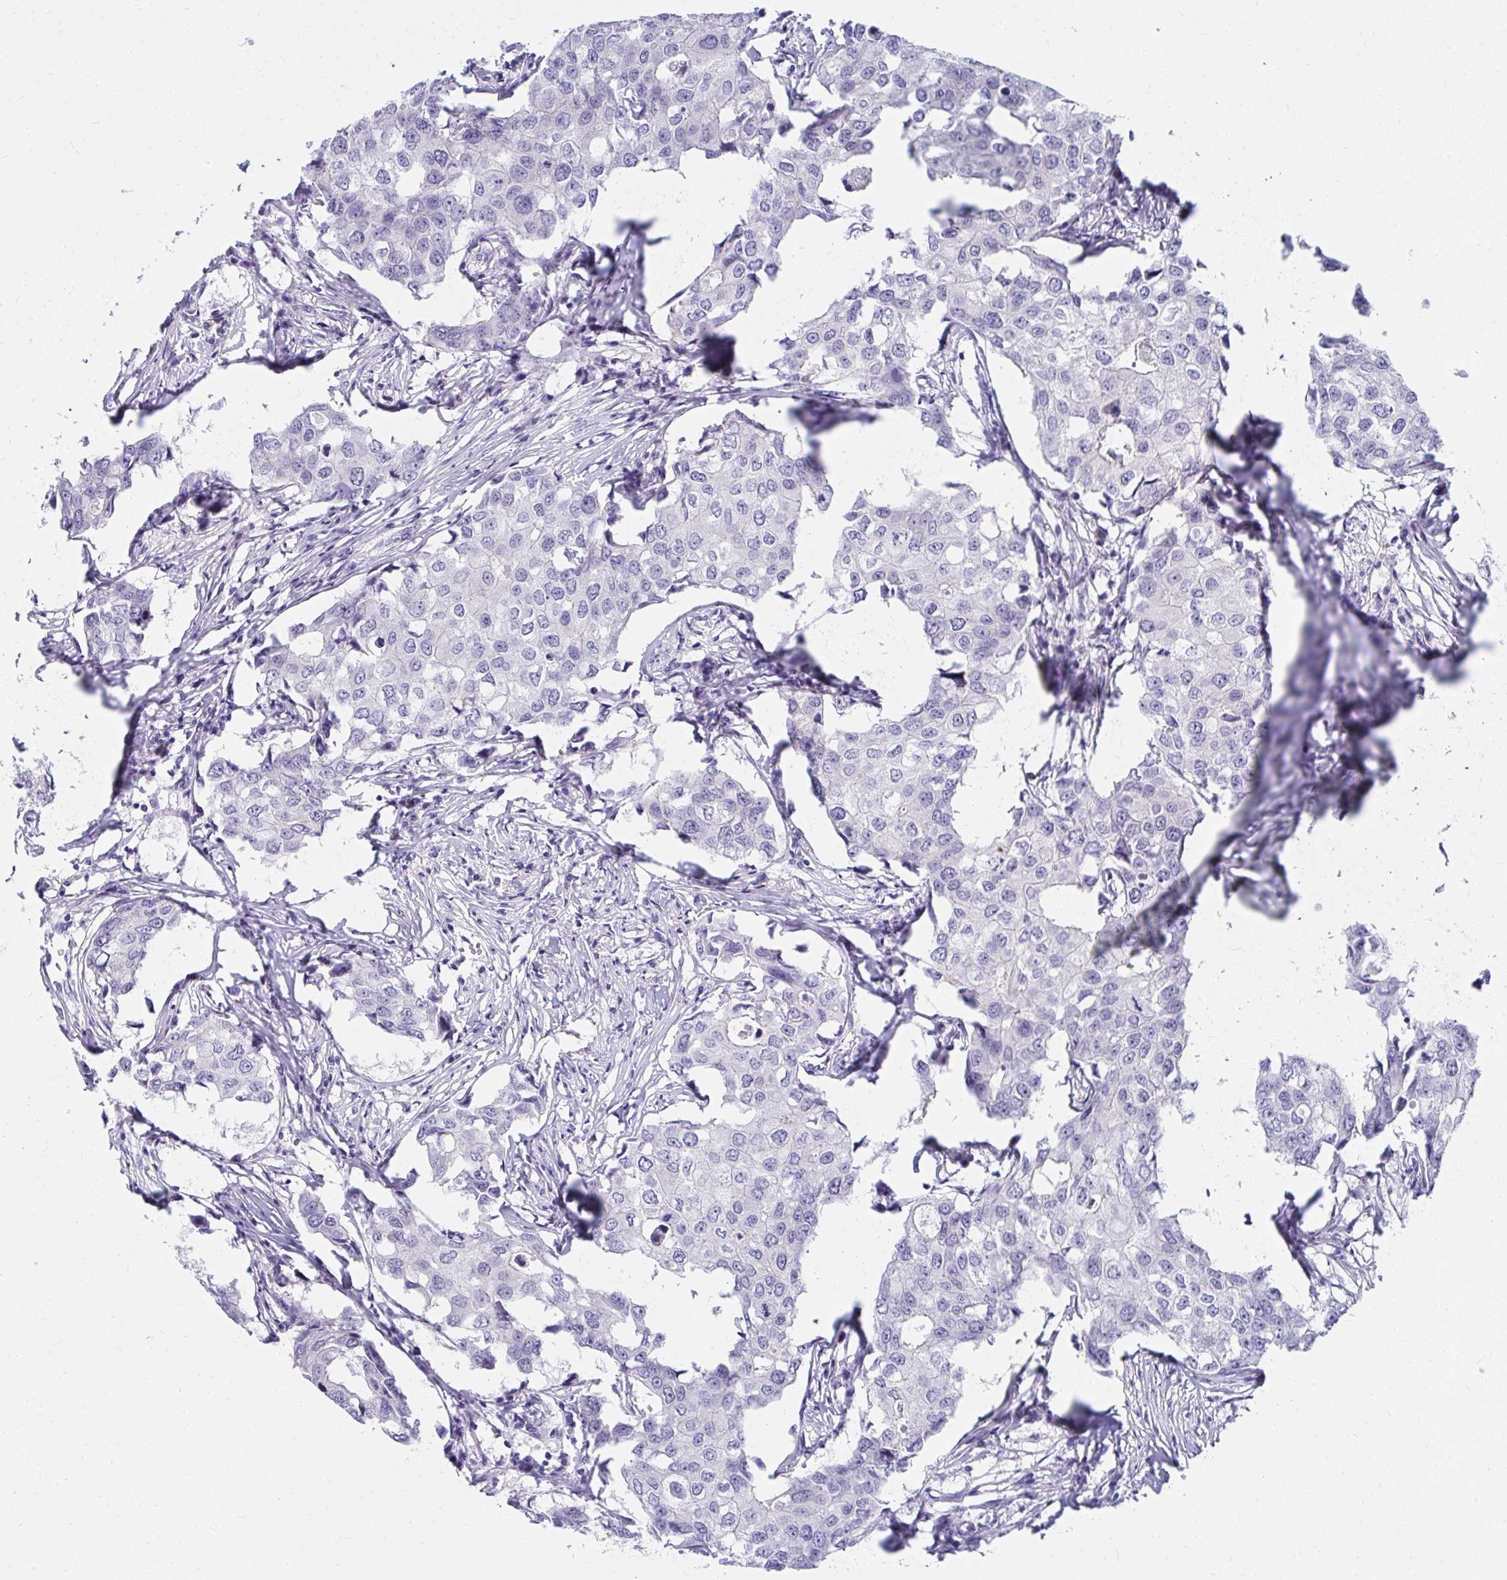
{"staining": {"intensity": "negative", "quantity": "none", "location": "none"}, "tissue": "breast cancer", "cell_type": "Tumor cells", "image_type": "cancer", "snomed": [{"axis": "morphology", "description": "Duct carcinoma"}, {"axis": "topography", "description": "Breast"}], "caption": "Immunohistochemistry of human breast infiltrating ductal carcinoma exhibits no expression in tumor cells. The staining was performed using DAB (3,3'-diaminobenzidine) to visualize the protein expression in brown, while the nuclei were stained in blue with hematoxylin (Magnification: 20x).", "gene": "C19orf81", "patient": {"sex": "female", "age": 27}}